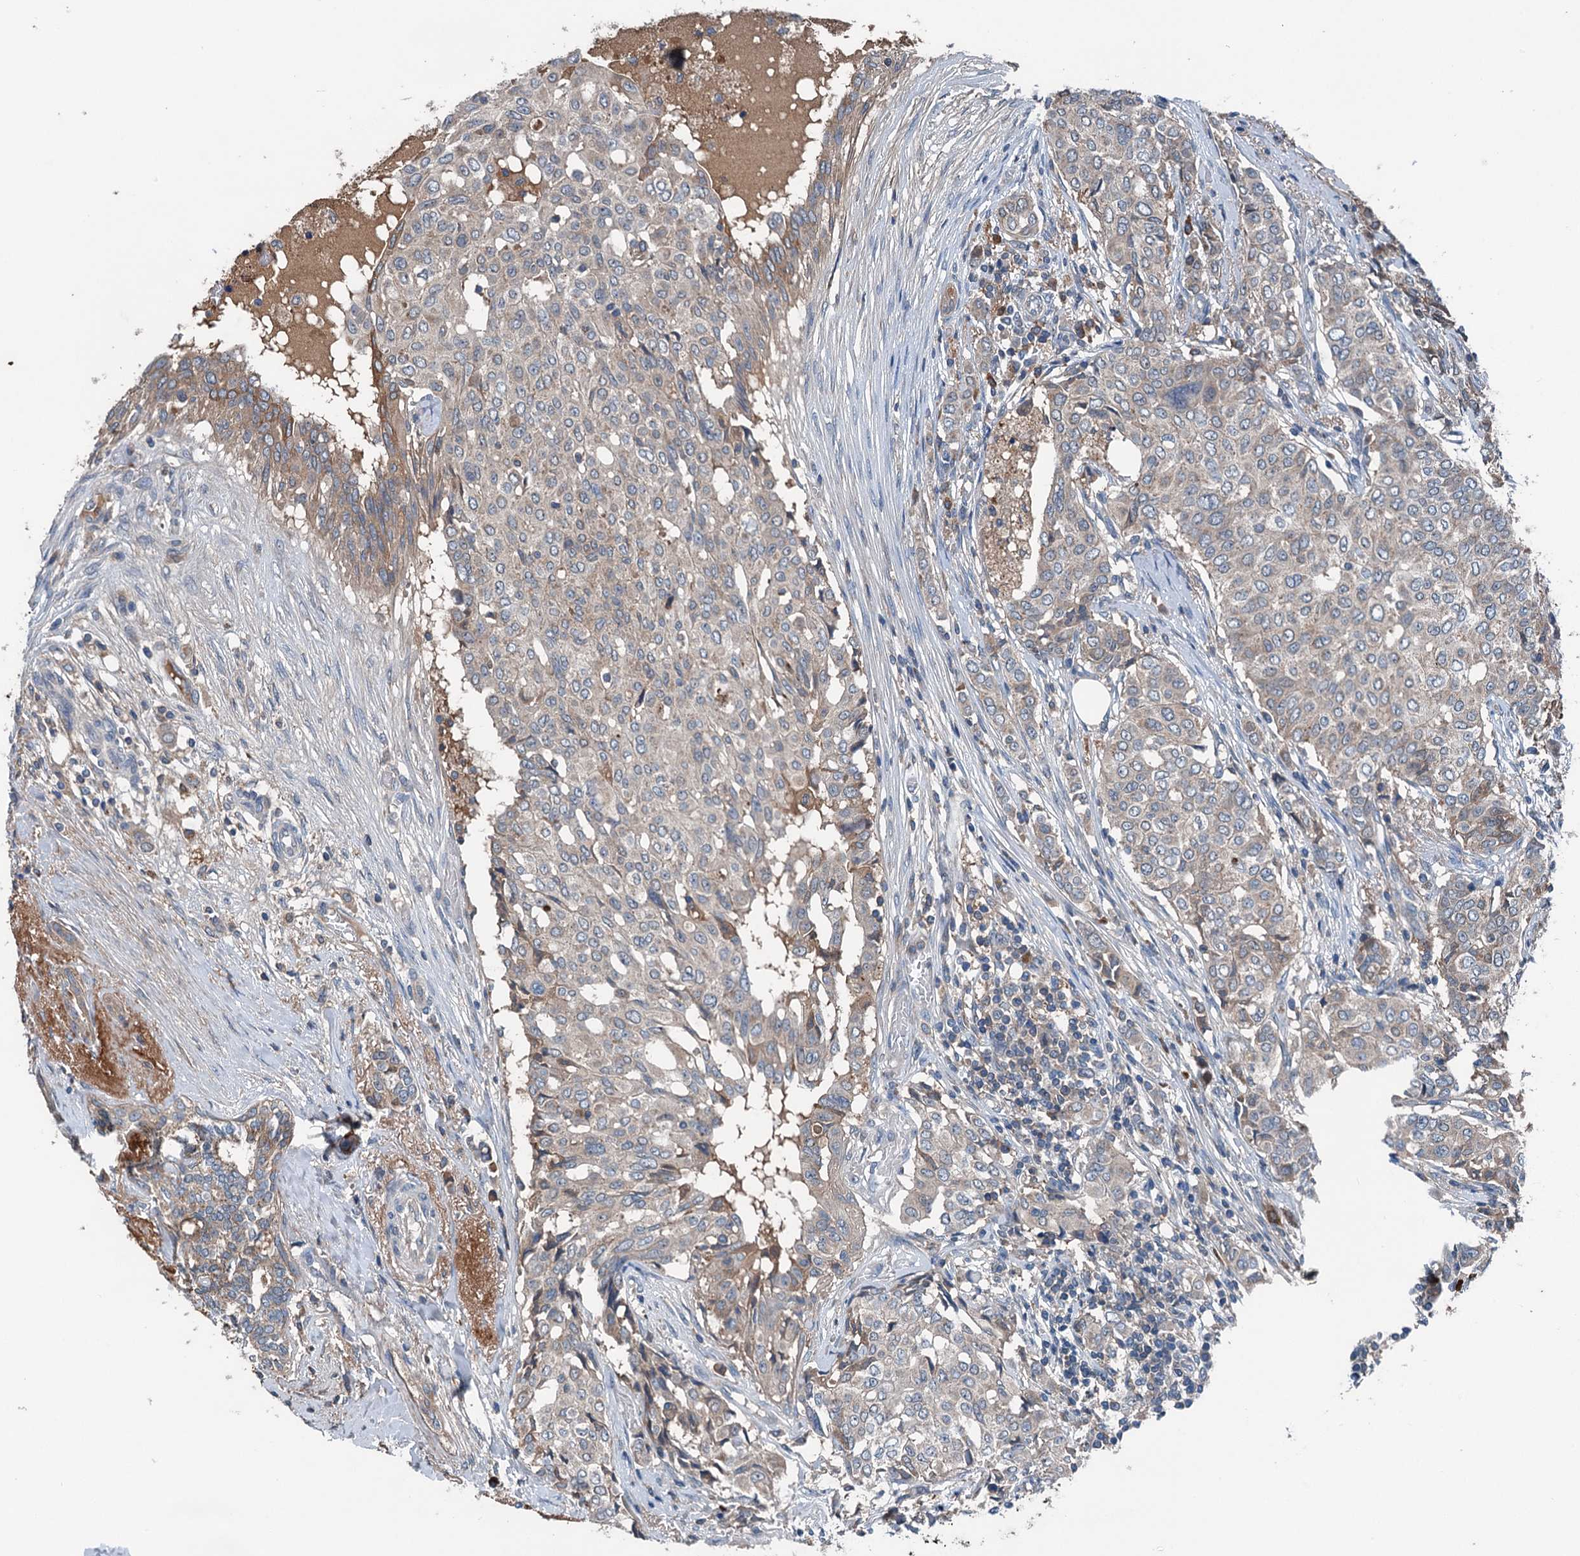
{"staining": {"intensity": "negative", "quantity": "none", "location": "none"}, "tissue": "breast cancer", "cell_type": "Tumor cells", "image_type": "cancer", "snomed": [{"axis": "morphology", "description": "Lobular carcinoma"}, {"axis": "topography", "description": "Breast"}], "caption": "IHC micrograph of human breast cancer stained for a protein (brown), which reveals no positivity in tumor cells.", "gene": "PDSS1", "patient": {"sex": "female", "age": 51}}